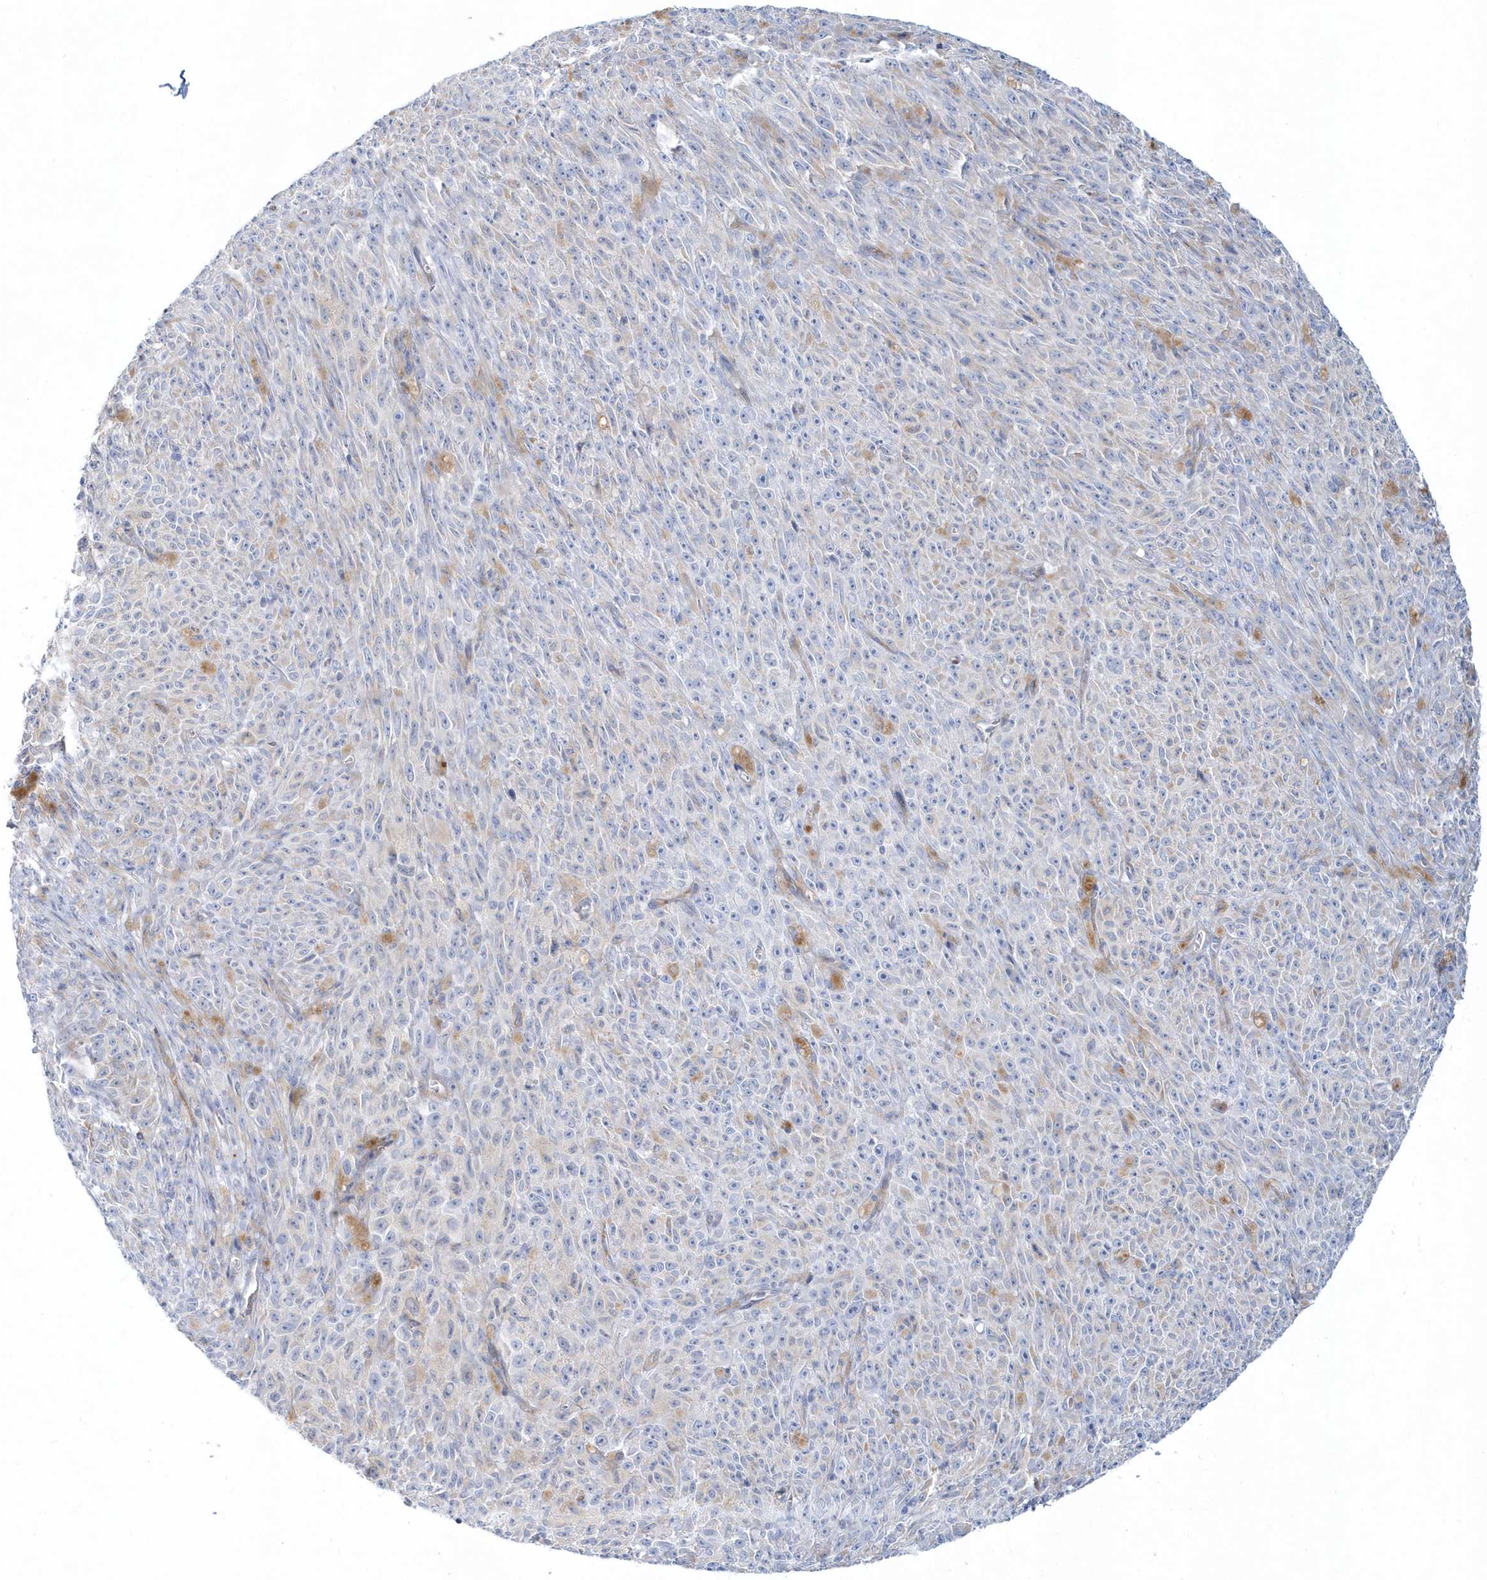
{"staining": {"intensity": "negative", "quantity": "none", "location": "none"}, "tissue": "melanoma", "cell_type": "Tumor cells", "image_type": "cancer", "snomed": [{"axis": "morphology", "description": "Malignant melanoma, NOS"}, {"axis": "topography", "description": "Skin"}], "caption": "Malignant melanoma was stained to show a protein in brown. There is no significant staining in tumor cells.", "gene": "DNAH1", "patient": {"sex": "female", "age": 82}}